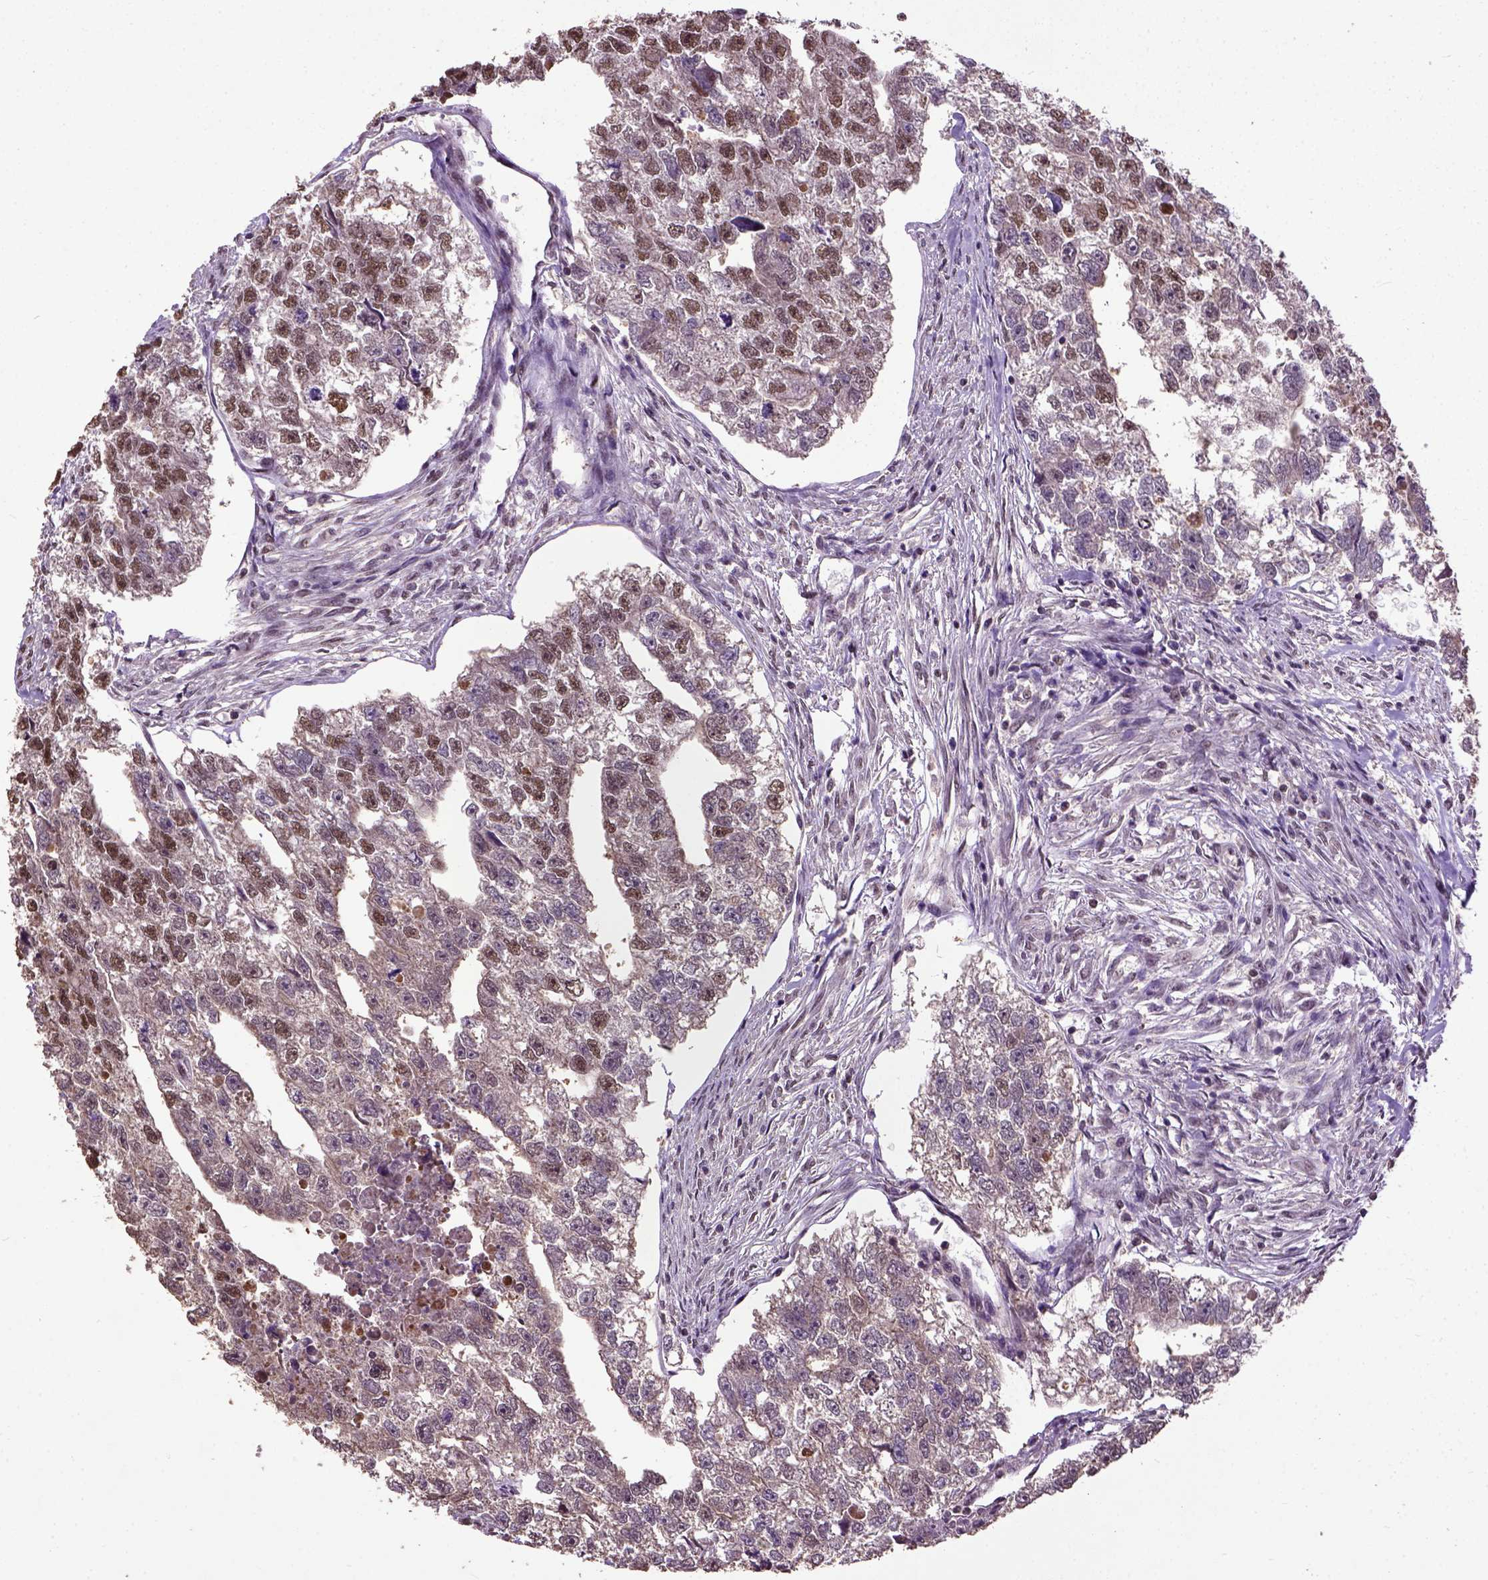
{"staining": {"intensity": "moderate", "quantity": "25%-75%", "location": "nuclear"}, "tissue": "testis cancer", "cell_type": "Tumor cells", "image_type": "cancer", "snomed": [{"axis": "morphology", "description": "Carcinoma, Embryonal, NOS"}, {"axis": "morphology", "description": "Teratoma, malignant, NOS"}, {"axis": "topography", "description": "Testis"}], "caption": "DAB (3,3'-diaminobenzidine) immunohistochemical staining of human teratoma (malignant) (testis) reveals moderate nuclear protein staining in approximately 25%-75% of tumor cells.", "gene": "UBA3", "patient": {"sex": "male", "age": 44}}